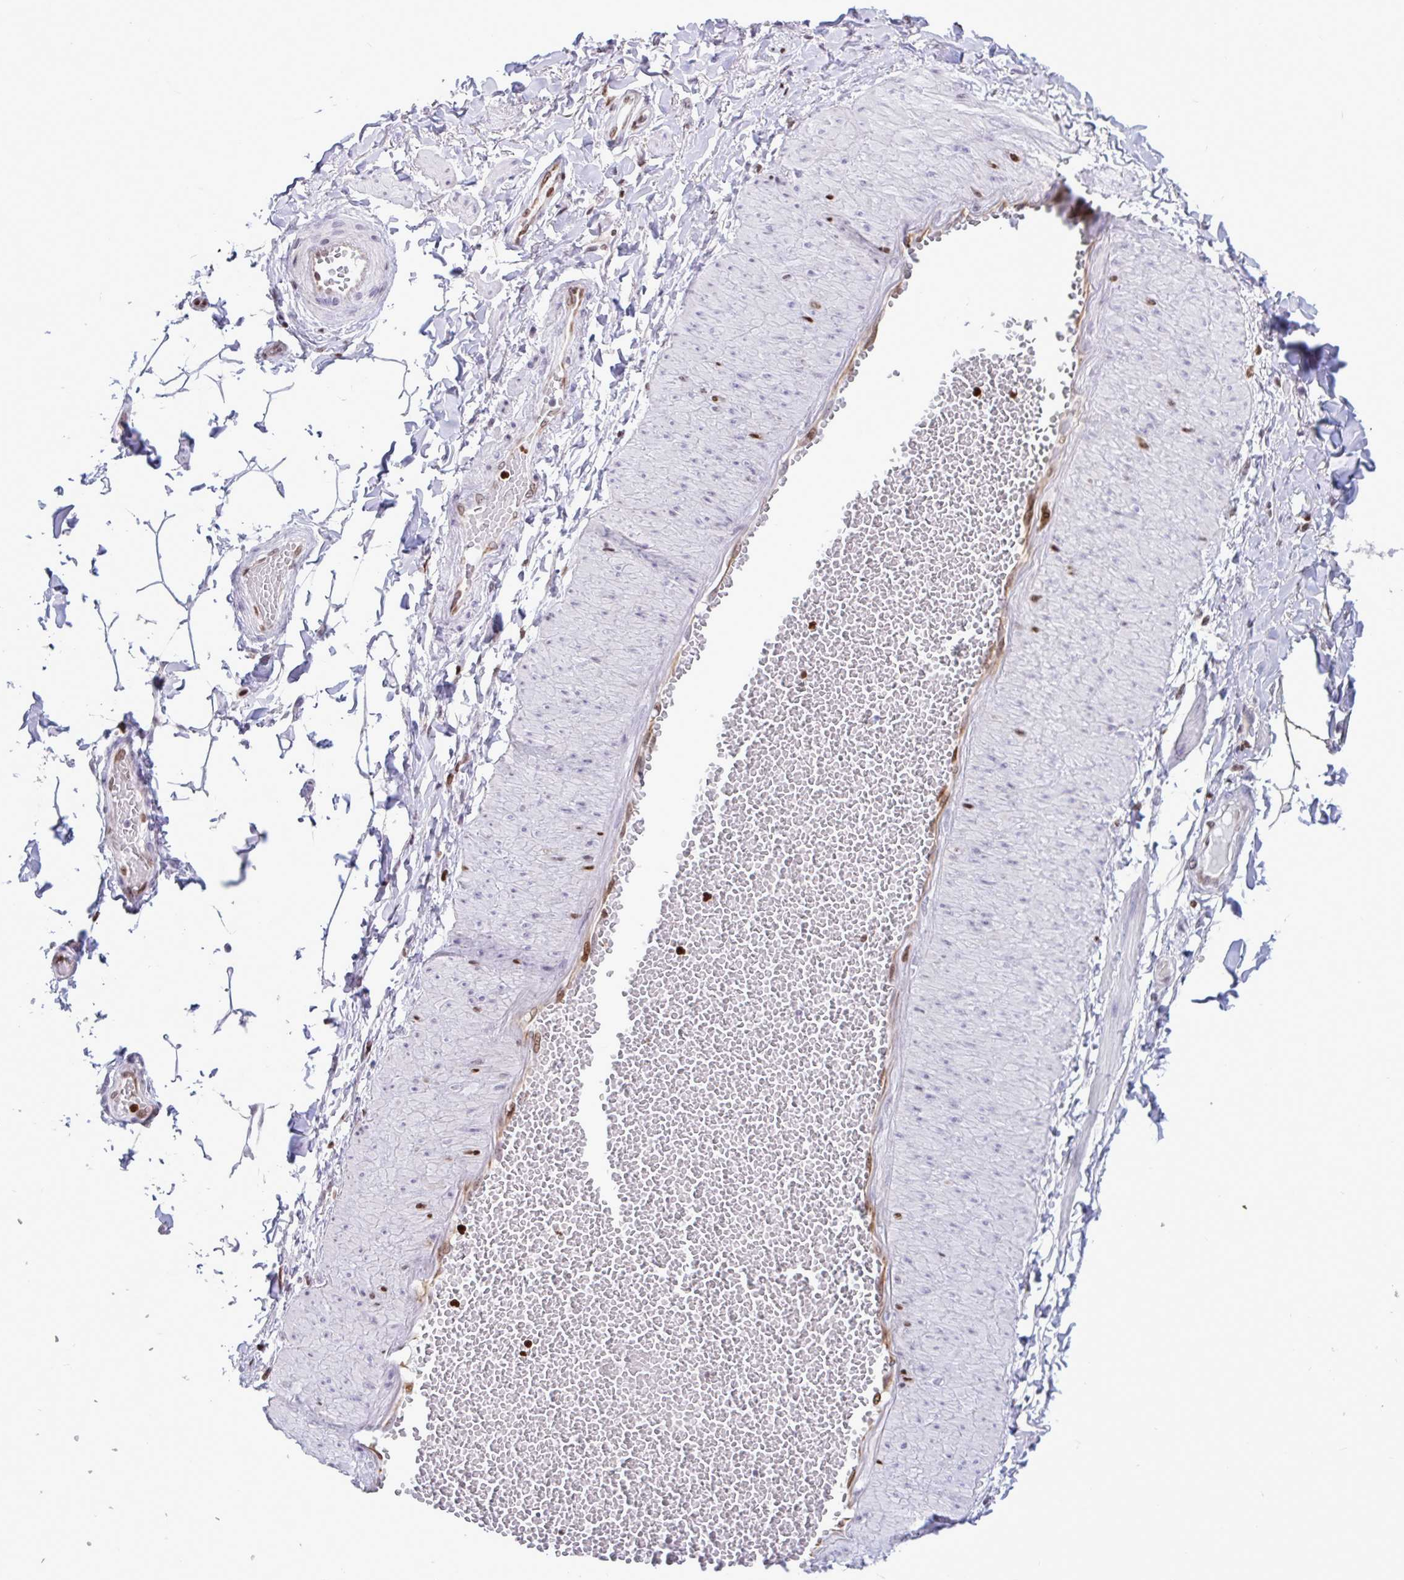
{"staining": {"intensity": "negative", "quantity": "none", "location": "none"}, "tissue": "adipose tissue", "cell_type": "Adipocytes", "image_type": "normal", "snomed": [{"axis": "morphology", "description": "Normal tissue, NOS"}, {"axis": "topography", "description": "Epididymis"}, {"axis": "topography", "description": "Peripheral nerve tissue"}], "caption": "IHC micrograph of normal human adipose tissue stained for a protein (brown), which shows no positivity in adipocytes. (Immunohistochemistry (ihc), brightfield microscopy, high magnification).", "gene": "HMGB2", "patient": {"sex": "male", "age": 32}}